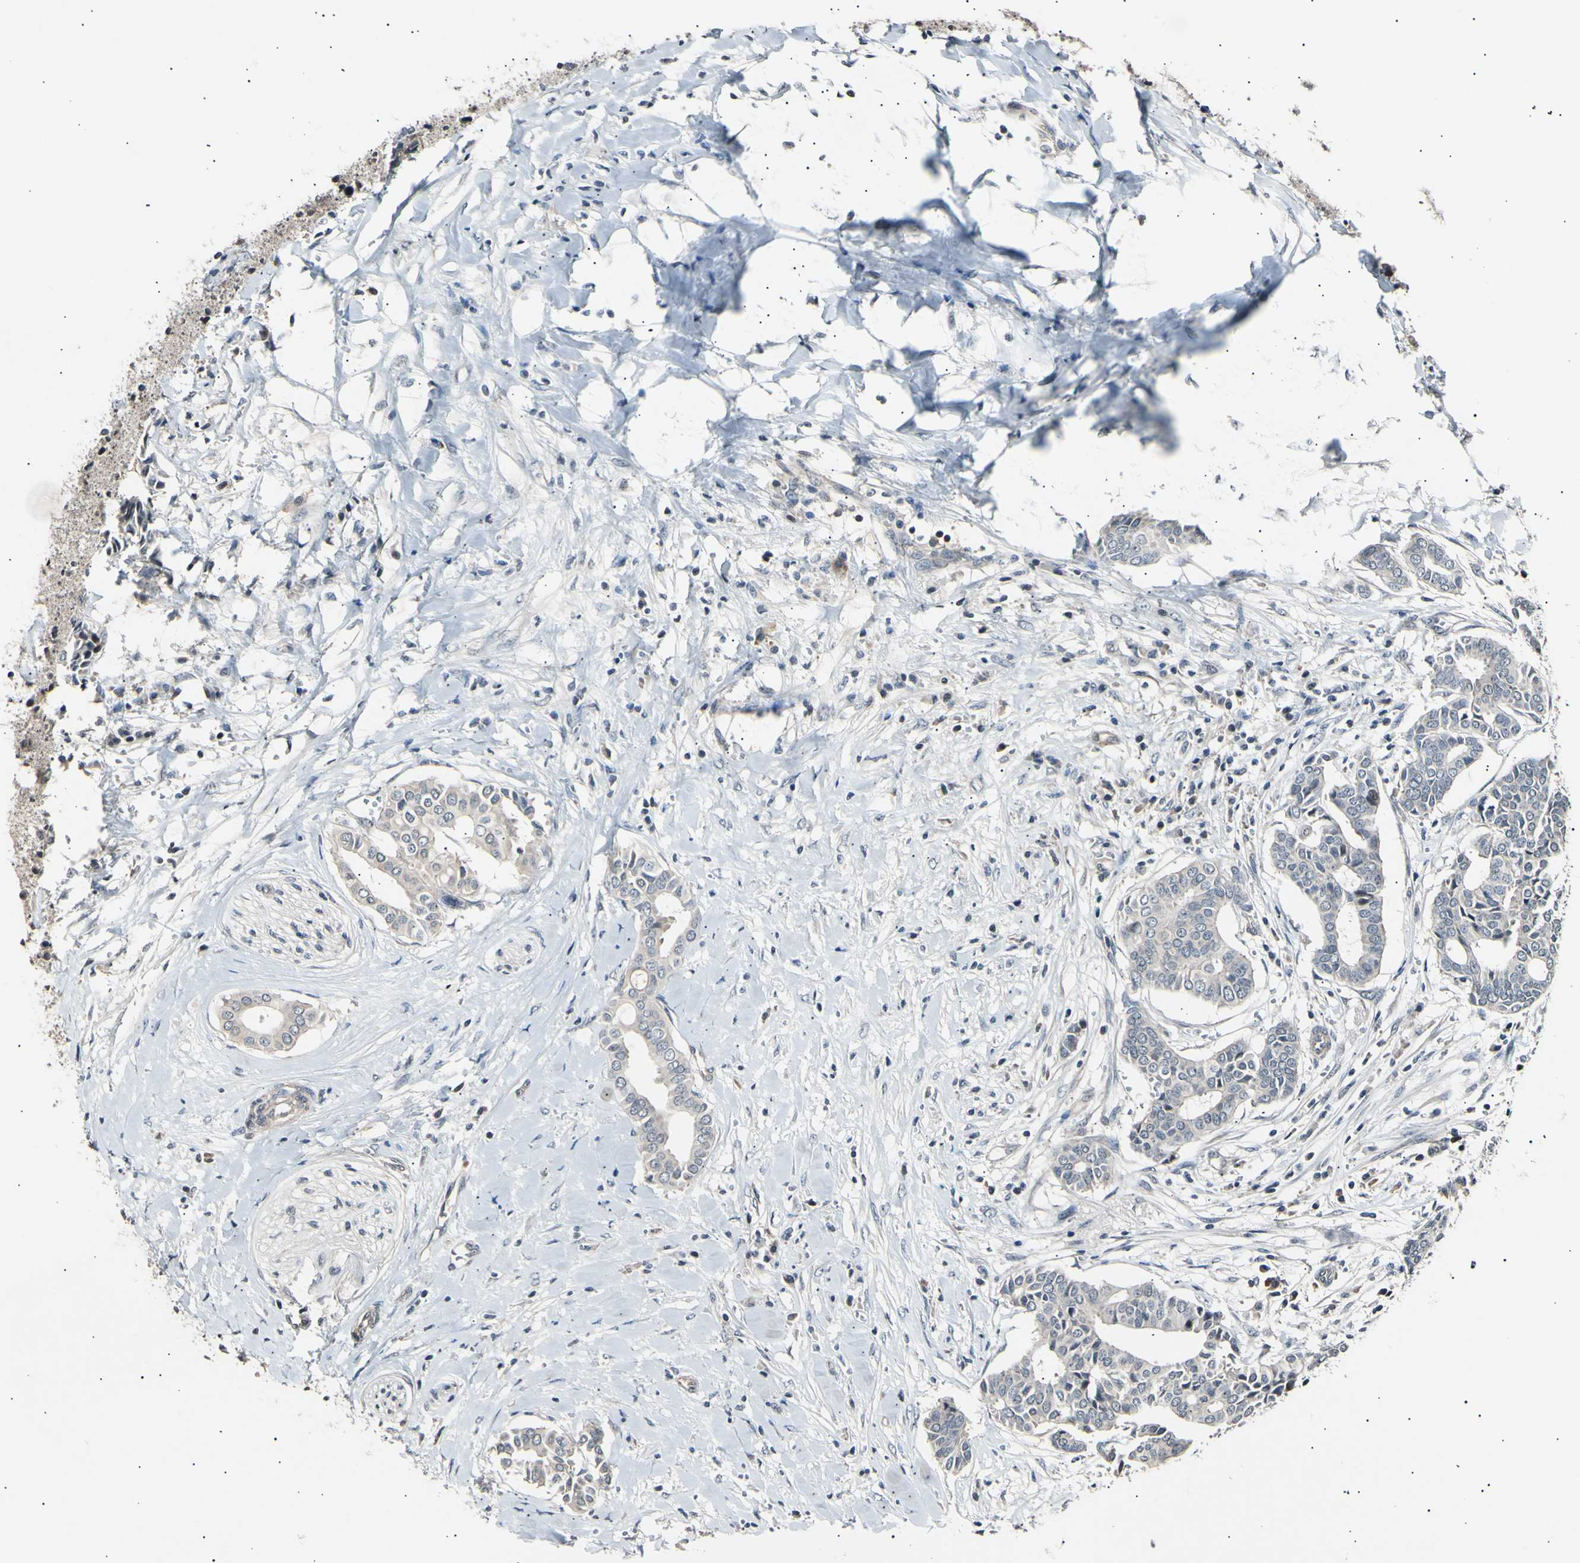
{"staining": {"intensity": "negative", "quantity": "none", "location": "none"}, "tissue": "head and neck cancer", "cell_type": "Tumor cells", "image_type": "cancer", "snomed": [{"axis": "morphology", "description": "Adenocarcinoma, NOS"}, {"axis": "topography", "description": "Salivary gland"}, {"axis": "topography", "description": "Head-Neck"}], "caption": "Immunohistochemistry (IHC) of adenocarcinoma (head and neck) shows no expression in tumor cells.", "gene": "AK1", "patient": {"sex": "female", "age": 59}}